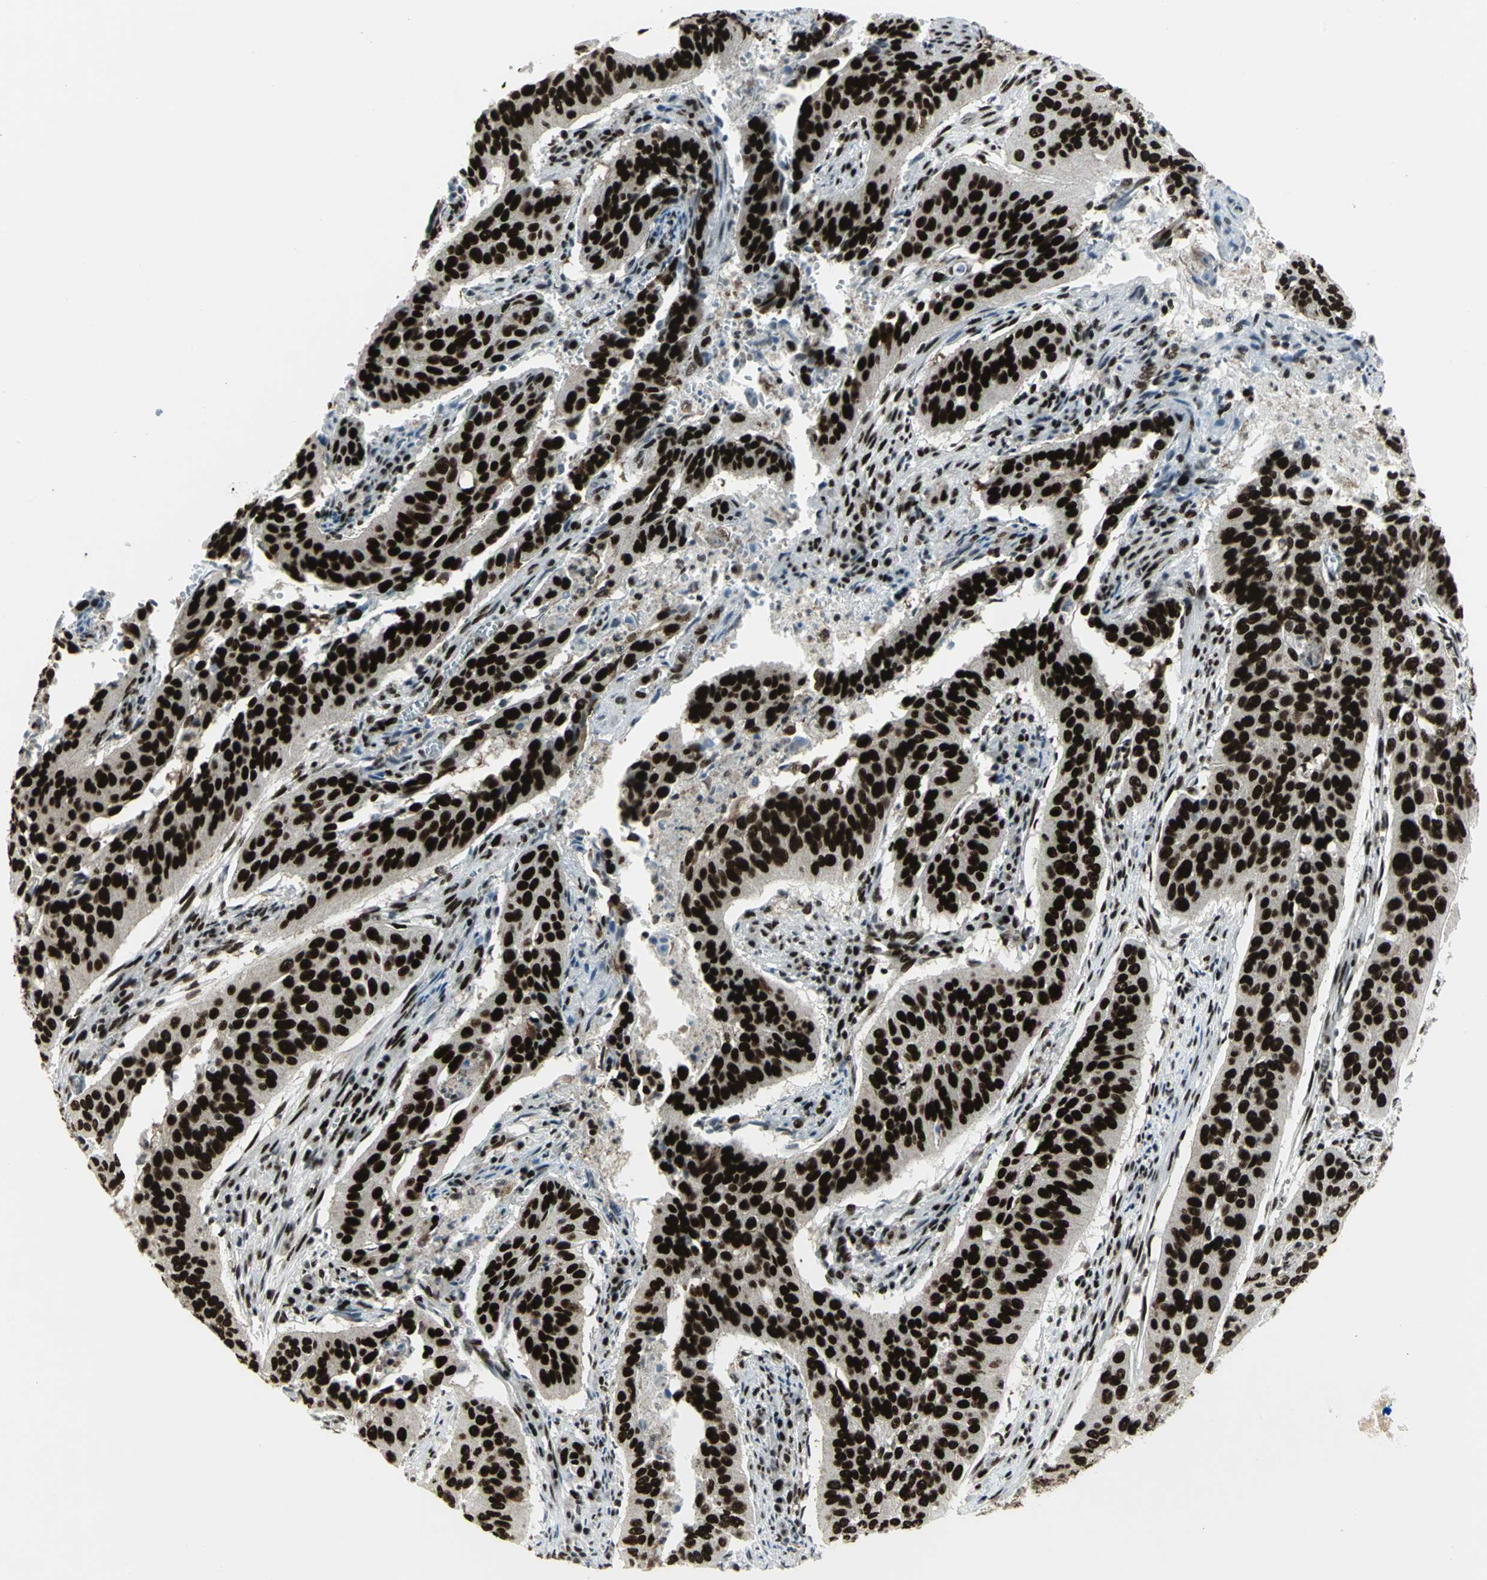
{"staining": {"intensity": "strong", "quantity": ">75%", "location": "nuclear"}, "tissue": "cervical cancer", "cell_type": "Tumor cells", "image_type": "cancer", "snomed": [{"axis": "morphology", "description": "Squamous cell carcinoma, NOS"}, {"axis": "topography", "description": "Cervix"}], "caption": "Protein staining by immunohistochemistry (IHC) demonstrates strong nuclear expression in about >75% of tumor cells in cervical squamous cell carcinoma.", "gene": "SMARCA4", "patient": {"sex": "female", "age": 39}}